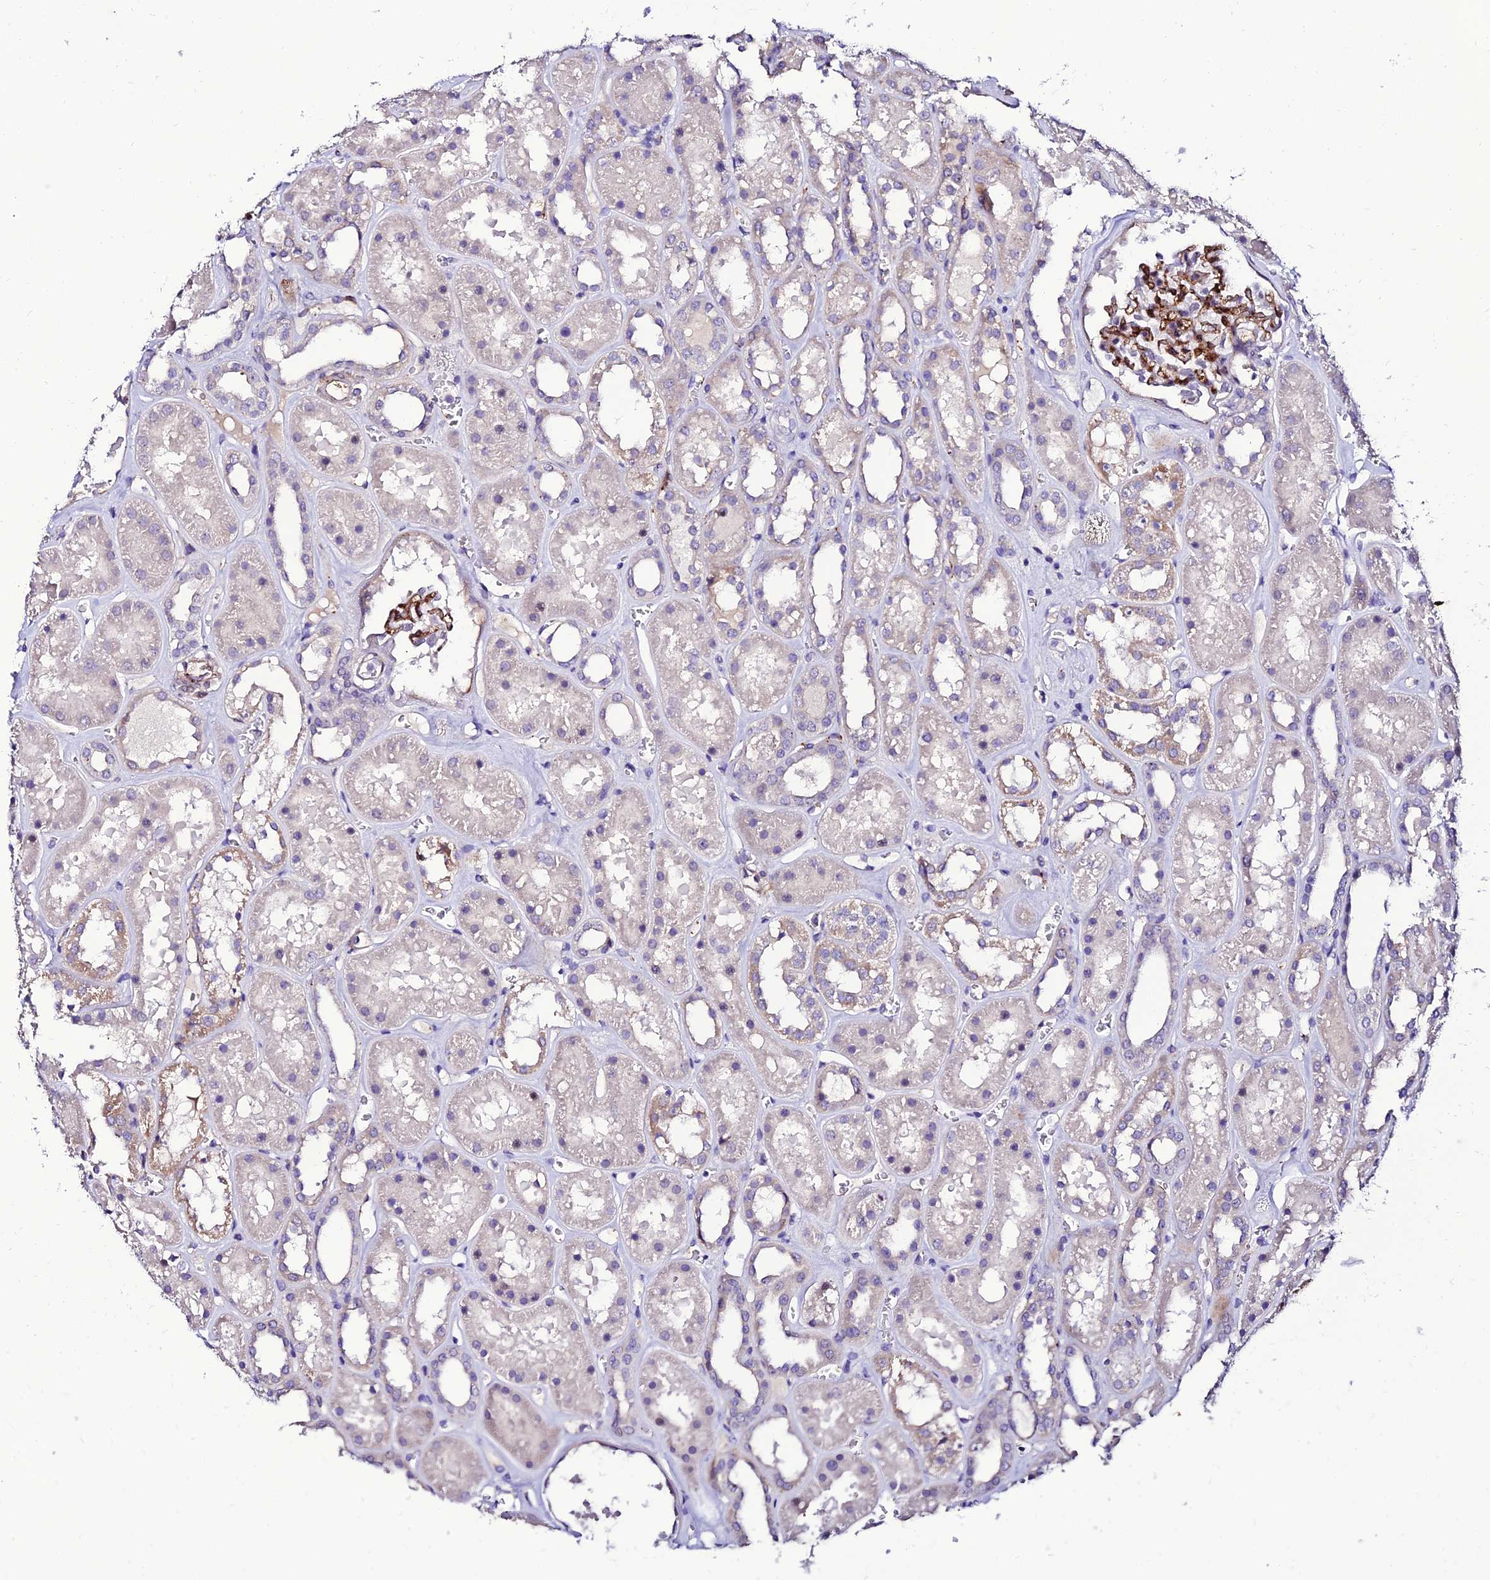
{"staining": {"intensity": "moderate", "quantity": "25%-75%", "location": "cytoplasmic/membranous"}, "tissue": "kidney", "cell_type": "Cells in glomeruli", "image_type": "normal", "snomed": [{"axis": "morphology", "description": "Normal tissue, NOS"}, {"axis": "topography", "description": "Kidney"}], "caption": "Immunohistochemistry (IHC) image of unremarkable kidney: kidney stained using immunohistochemistry (IHC) demonstrates medium levels of moderate protein expression localized specifically in the cytoplasmic/membranous of cells in glomeruli, appearing as a cytoplasmic/membranous brown color.", "gene": "ALDH3B2", "patient": {"sex": "female", "age": 41}}